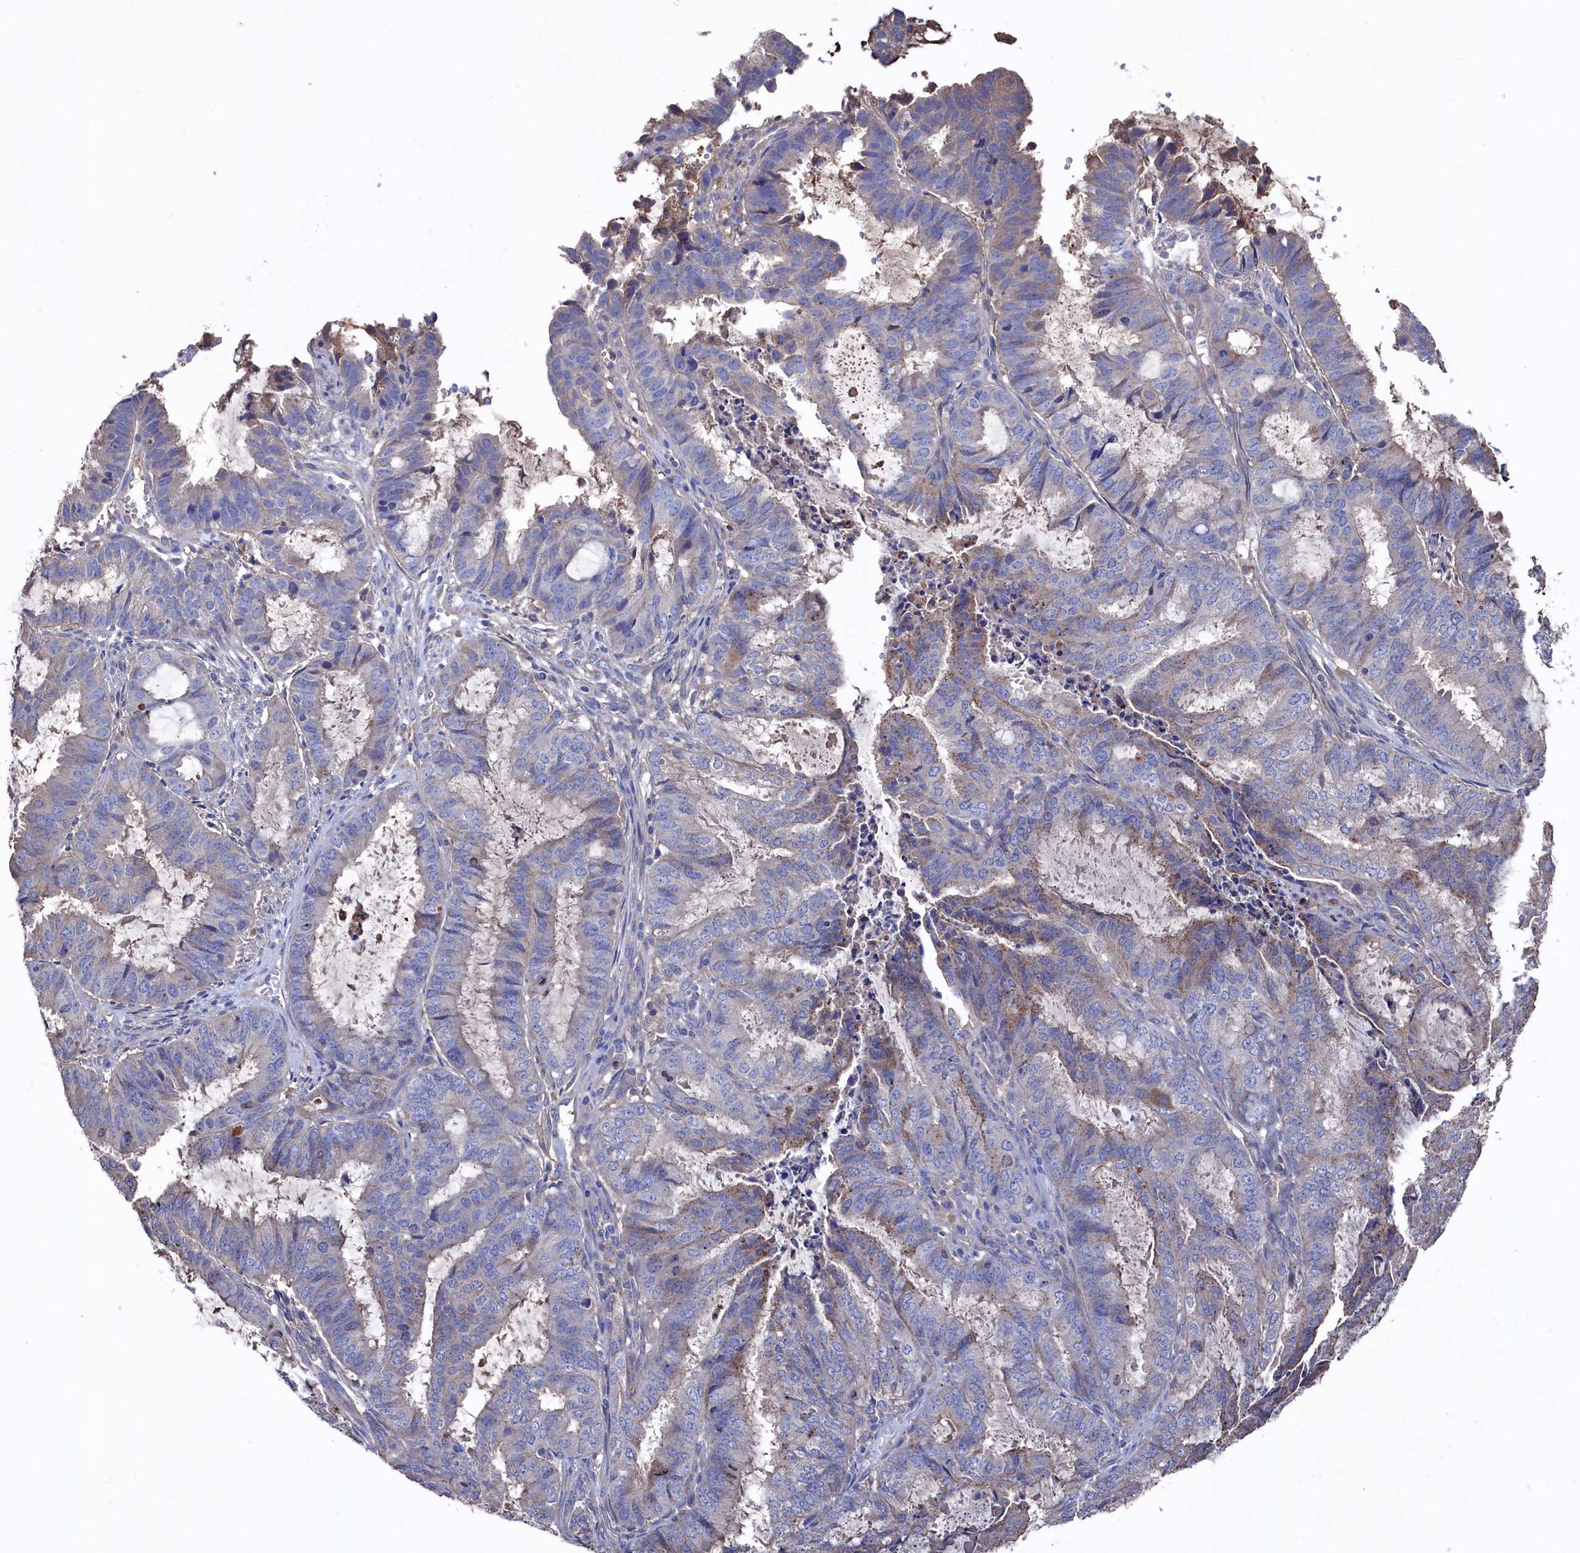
{"staining": {"intensity": "weak", "quantity": "<25%", "location": "cytoplasmic/membranous"}, "tissue": "endometrial cancer", "cell_type": "Tumor cells", "image_type": "cancer", "snomed": [{"axis": "morphology", "description": "Adenocarcinoma, NOS"}, {"axis": "topography", "description": "Endometrium"}], "caption": "Endometrial adenocarcinoma was stained to show a protein in brown. There is no significant staining in tumor cells.", "gene": "TK2", "patient": {"sex": "female", "age": 51}}